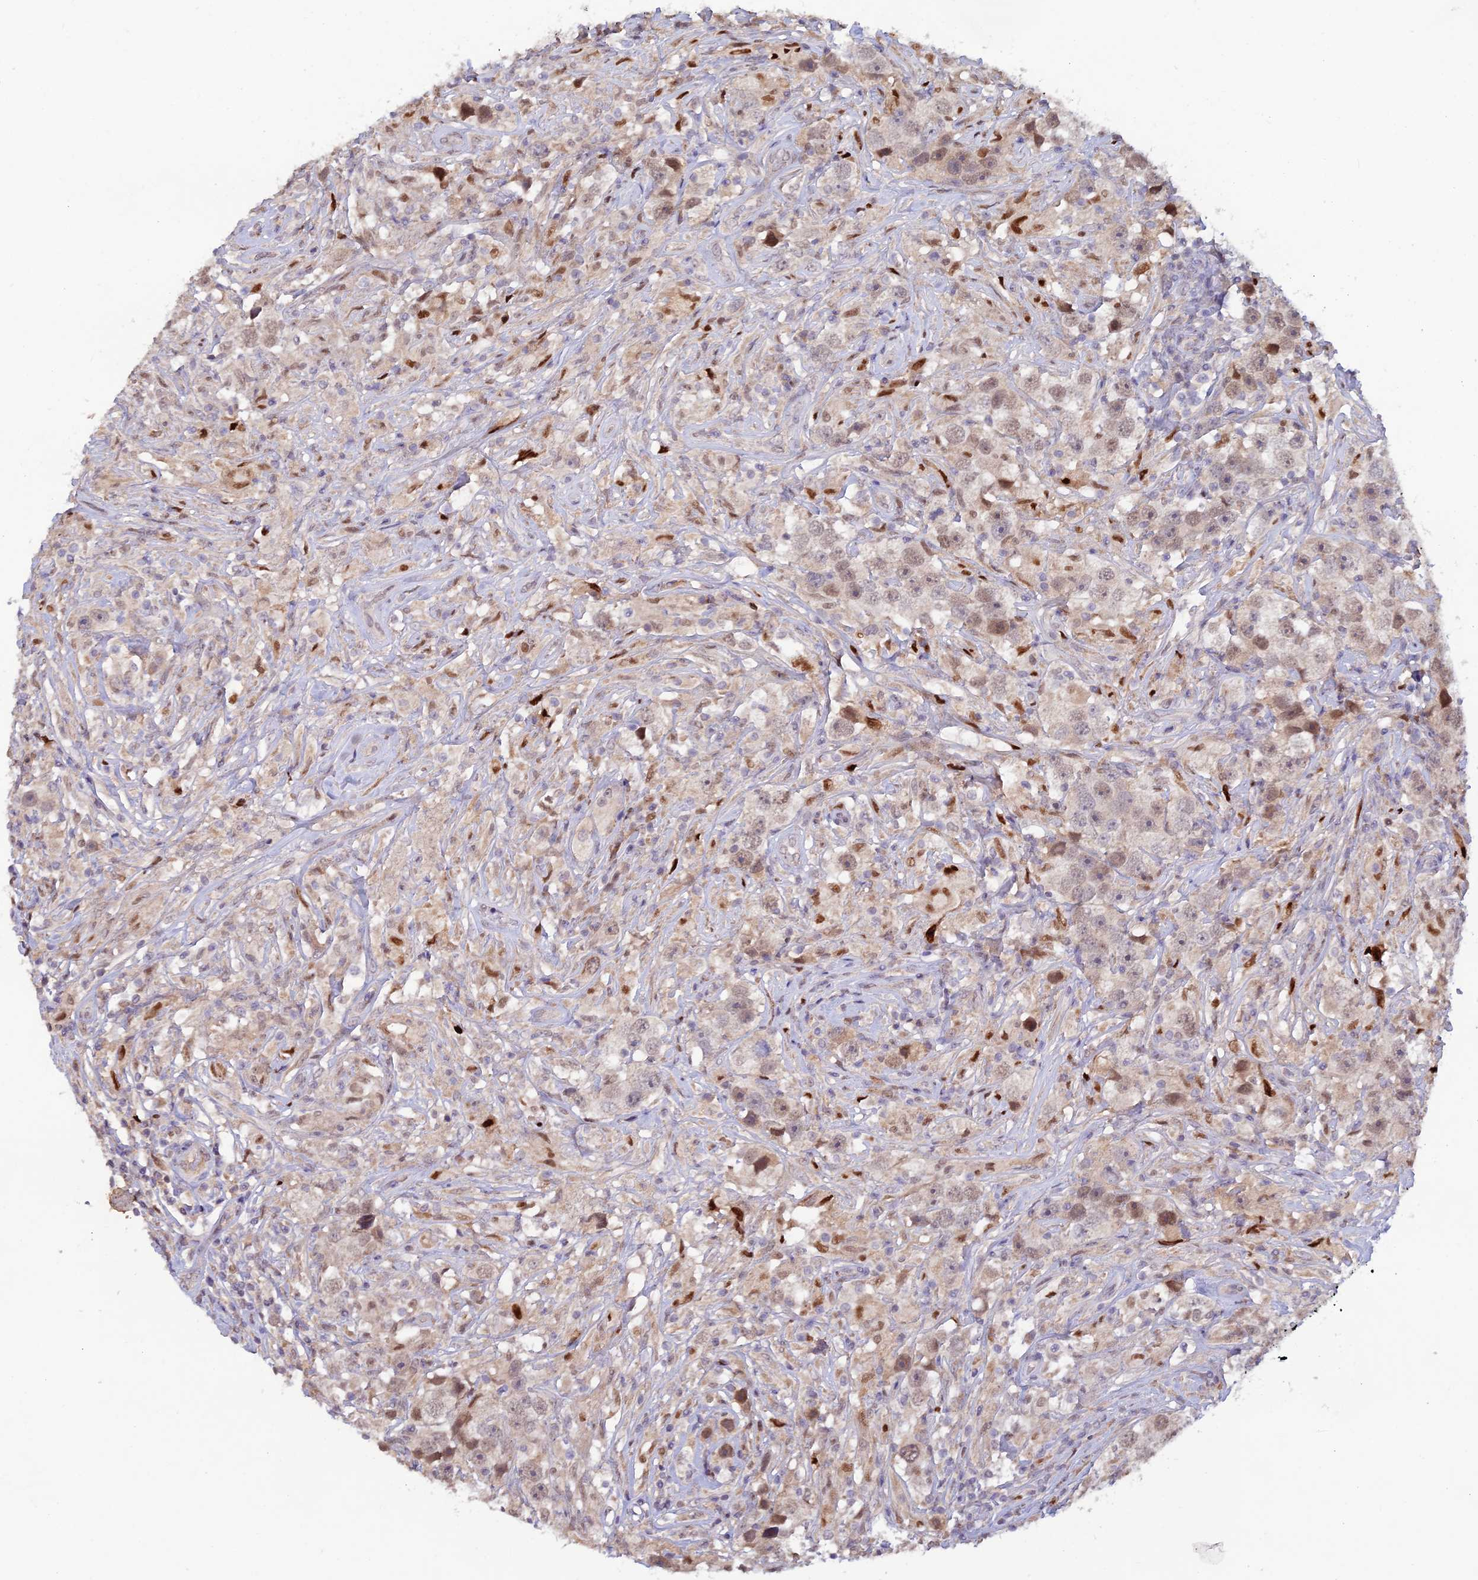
{"staining": {"intensity": "weak", "quantity": ">75%", "location": "nuclear"}, "tissue": "testis cancer", "cell_type": "Tumor cells", "image_type": "cancer", "snomed": [{"axis": "morphology", "description": "Seminoma, NOS"}, {"axis": "topography", "description": "Testis"}], "caption": "About >75% of tumor cells in seminoma (testis) exhibit weak nuclear protein staining as visualized by brown immunohistochemical staining.", "gene": "FASTKD5", "patient": {"sex": "male", "age": 49}}